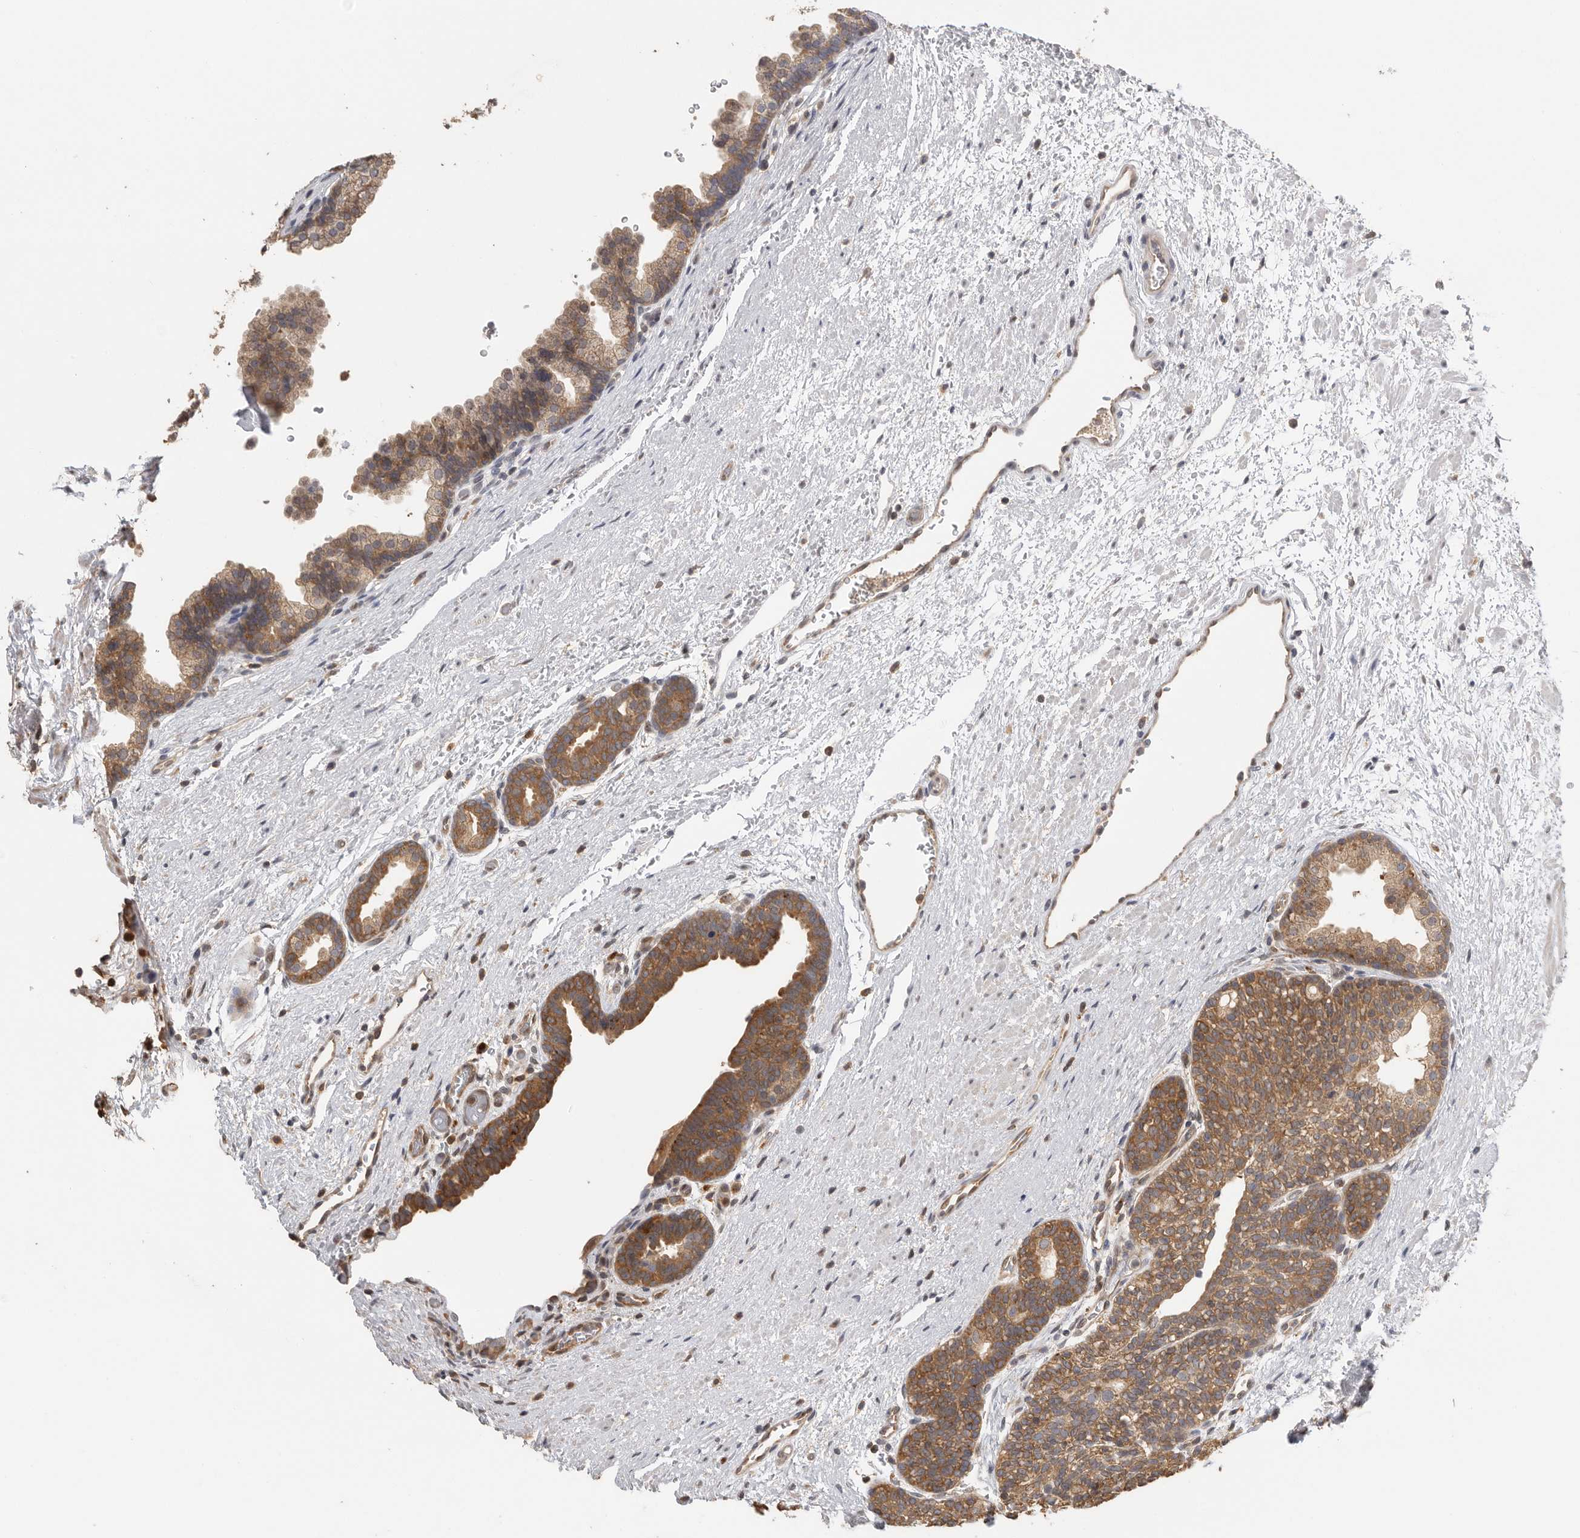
{"staining": {"intensity": "moderate", "quantity": ">75%", "location": "cytoplasmic/membranous"}, "tissue": "prostate", "cell_type": "Glandular cells", "image_type": "normal", "snomed": [{"axis": "morphology", "description": "Normal tissue, NOS"}, {"axis": "topography", "description": "Prostate"}], "caption": "Immunohistochemistry of unremarkable human prostate demonstrates medium levels of moderate cytoplasmic/membranous expression in approximately >75% of glandular cells. (DAB (3,3'-diaminobenzidine) IHC, brown staining for protein, blue staining for nuclei).", "gene": "CCT8", "patient": {"sex": "male", "age": 48}}